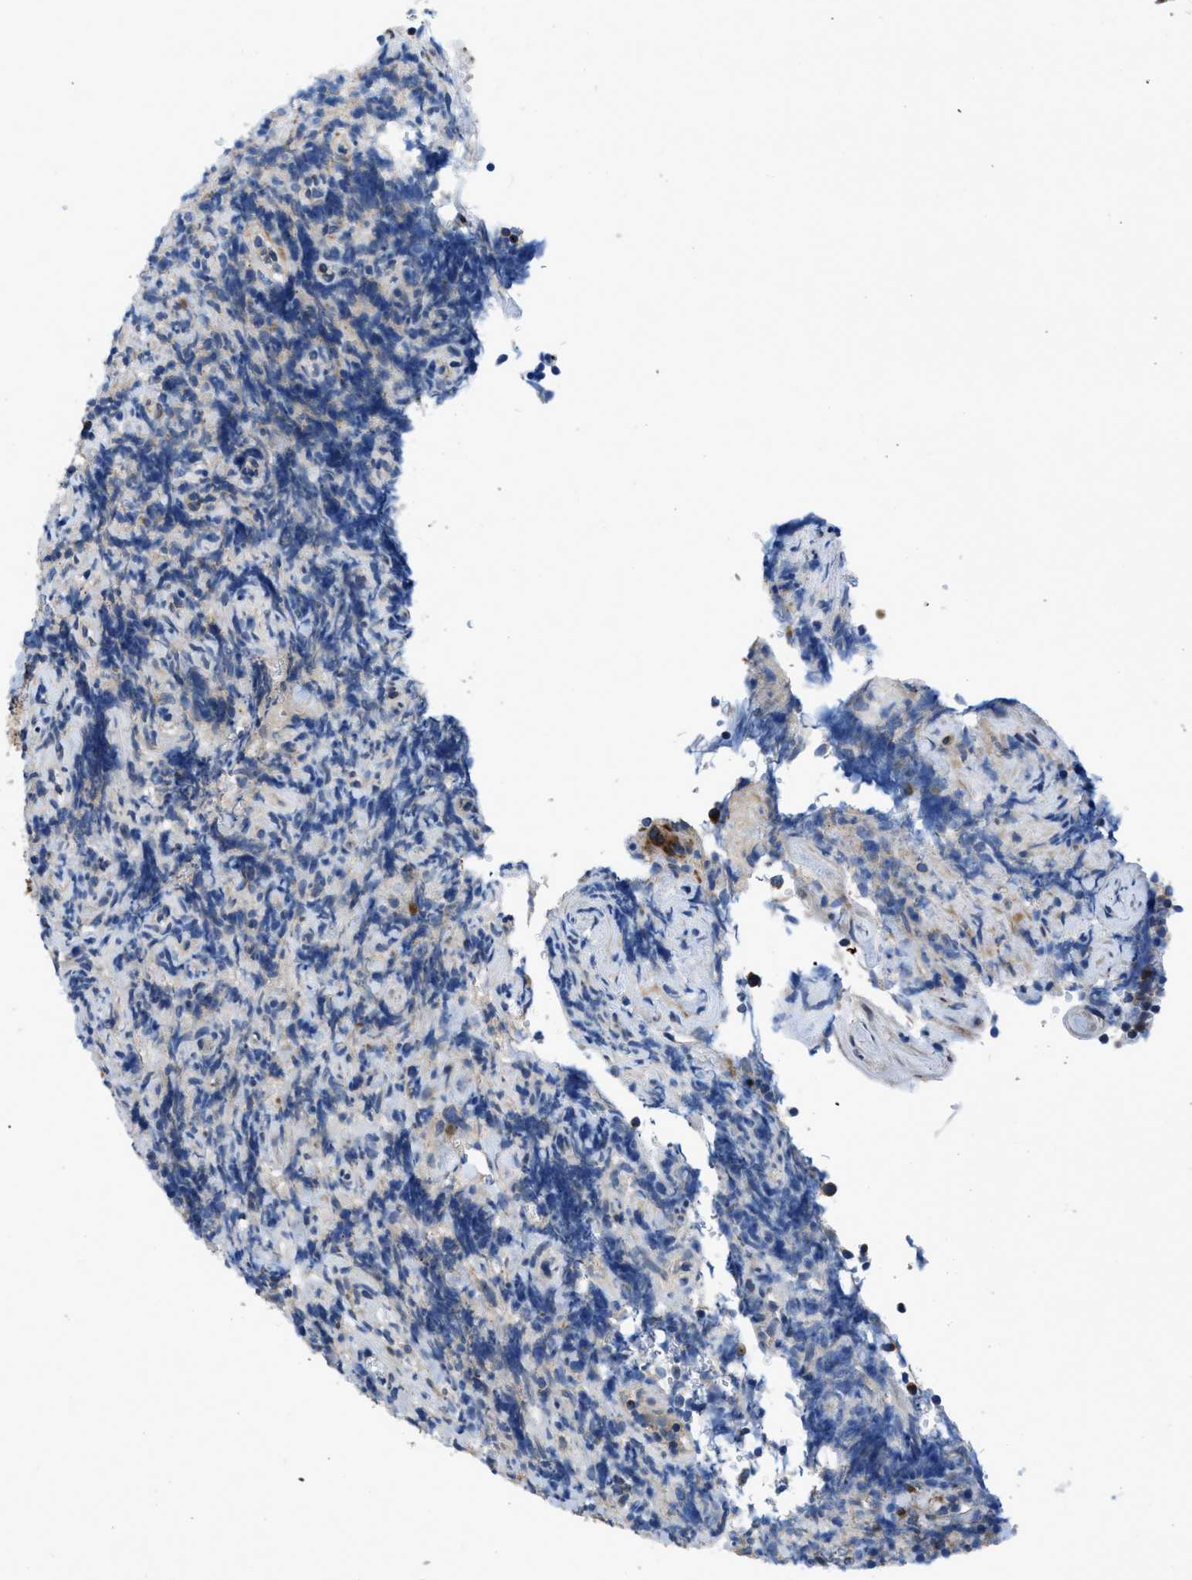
{"staining": {"intensity": "strong", "quantity": "25%-75%", "location": "cytoplasmic/membranous"}, "tissue": "lymphoma", "cell_type": "Tumor cells", "image_type": "cancer", "snomed": [{"axis": "morphology", "description": "Malignant lymphoma, non-Hodgkin's type, High grade"}, {"axis": "topography", "description": "Lymph node"}], "caption": "The micrograph displays immunohistochemical staining of malignant lymphoma, non-Hodgkin's type (high-grade). There is strong cytoplasmic/membranous staining is appreciated in approximately 25%-75% of tumor cells.", "gene": "TMEM248", "patient": {"sex": "female", "age": 76}}